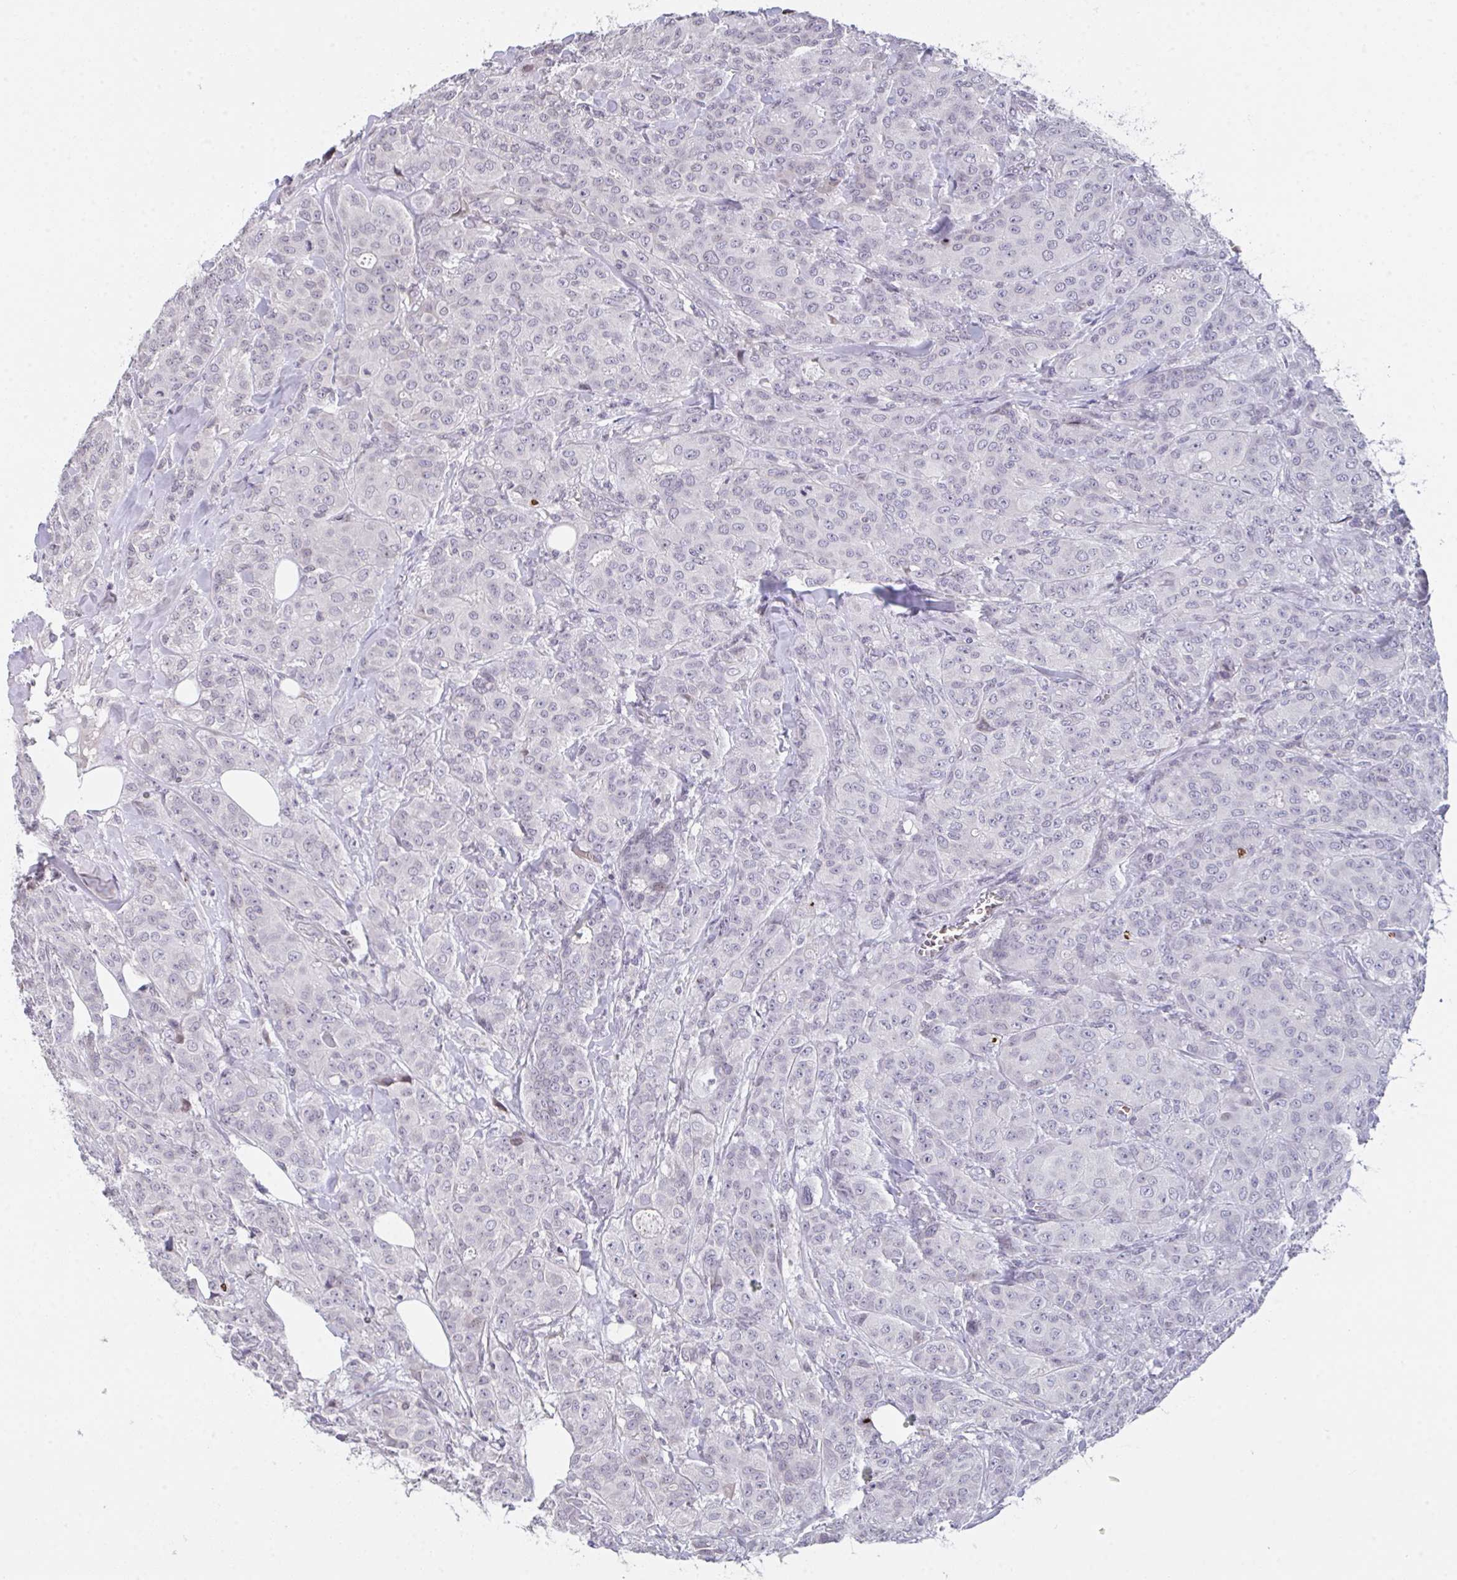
{"staining": {"intensity": "negative", "quantity": "none", "location": "none"}, "tissue": "breast cancer", "cell_type": "Tumor cells", "image_type": "cancer", "snomed": [{"axis": "morphology", "description": "Normal tissue, NOS"}, {"axis": "morphology", "description": "Duct carcinoma"}, {"axis": "topography", "description": "Breast"}], "caption": "This is a image of immunohistochemistry (IHC) staining of breast cancer (infiltrating ductal carcinoma), which shows no expression in tumor cells. Nuclei are stained in blue.", "gene": "PCDHB8", "patient": {"sex": "female", "age": 43}}